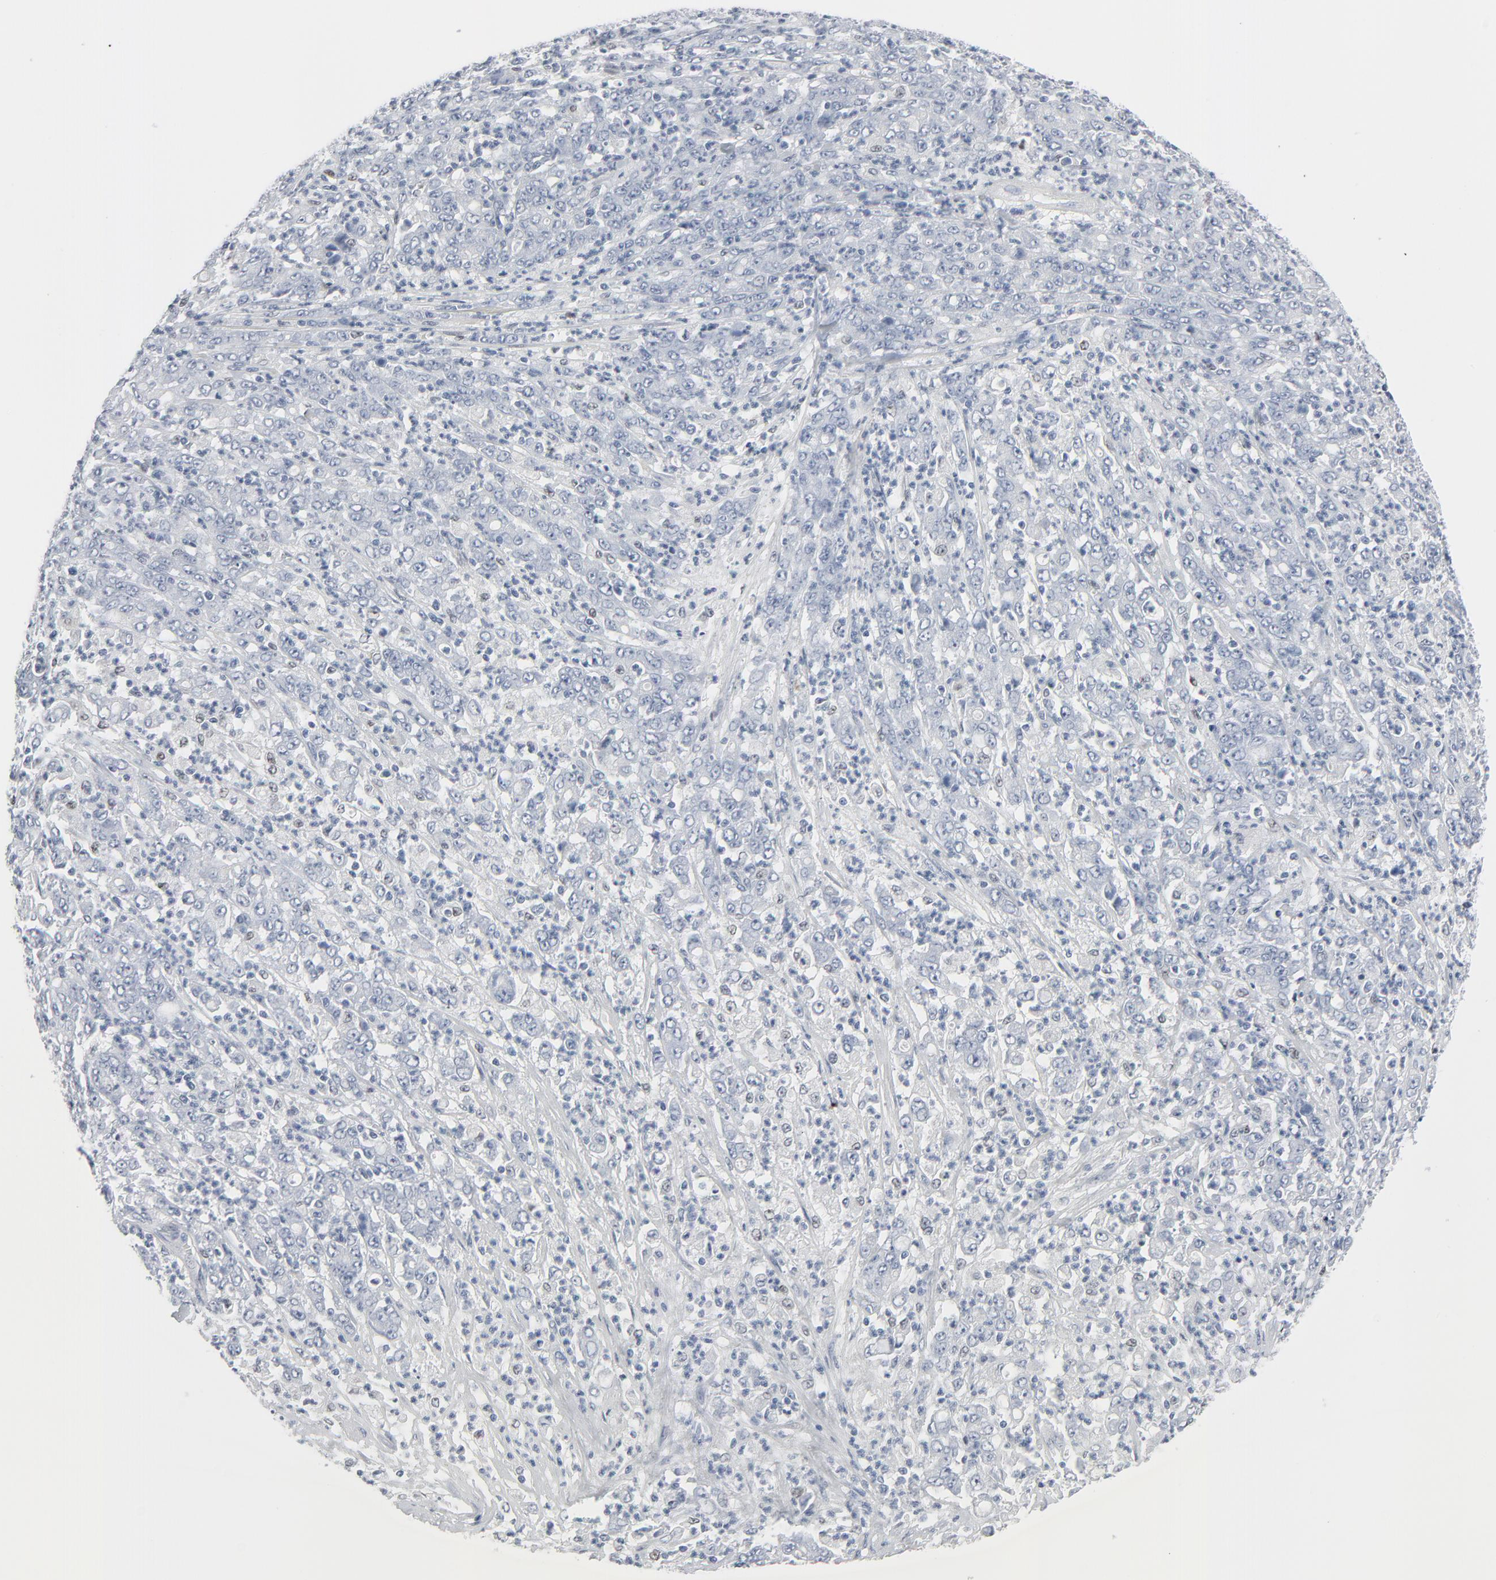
{"staining": {"intensity": "negative", "quantity": "none", "location": "none"}, "tissue": "stomach cancer", "cell_type": "Tumor cells", "image_type": "cancer", "snomed": [{"axis": "morphology", "description": "Adenocarcinoma, NOS"}, {"axis": "topography", "description": "Stomach, lower"}], "caption": "IHC of stomach adenocarcinoma exhibits no staining in tumor cells. (Immunohistochemistry, brightfield microscopy, high magnification).", "gene": "MITF", "patient": {"sex": "female", "age": 71}}